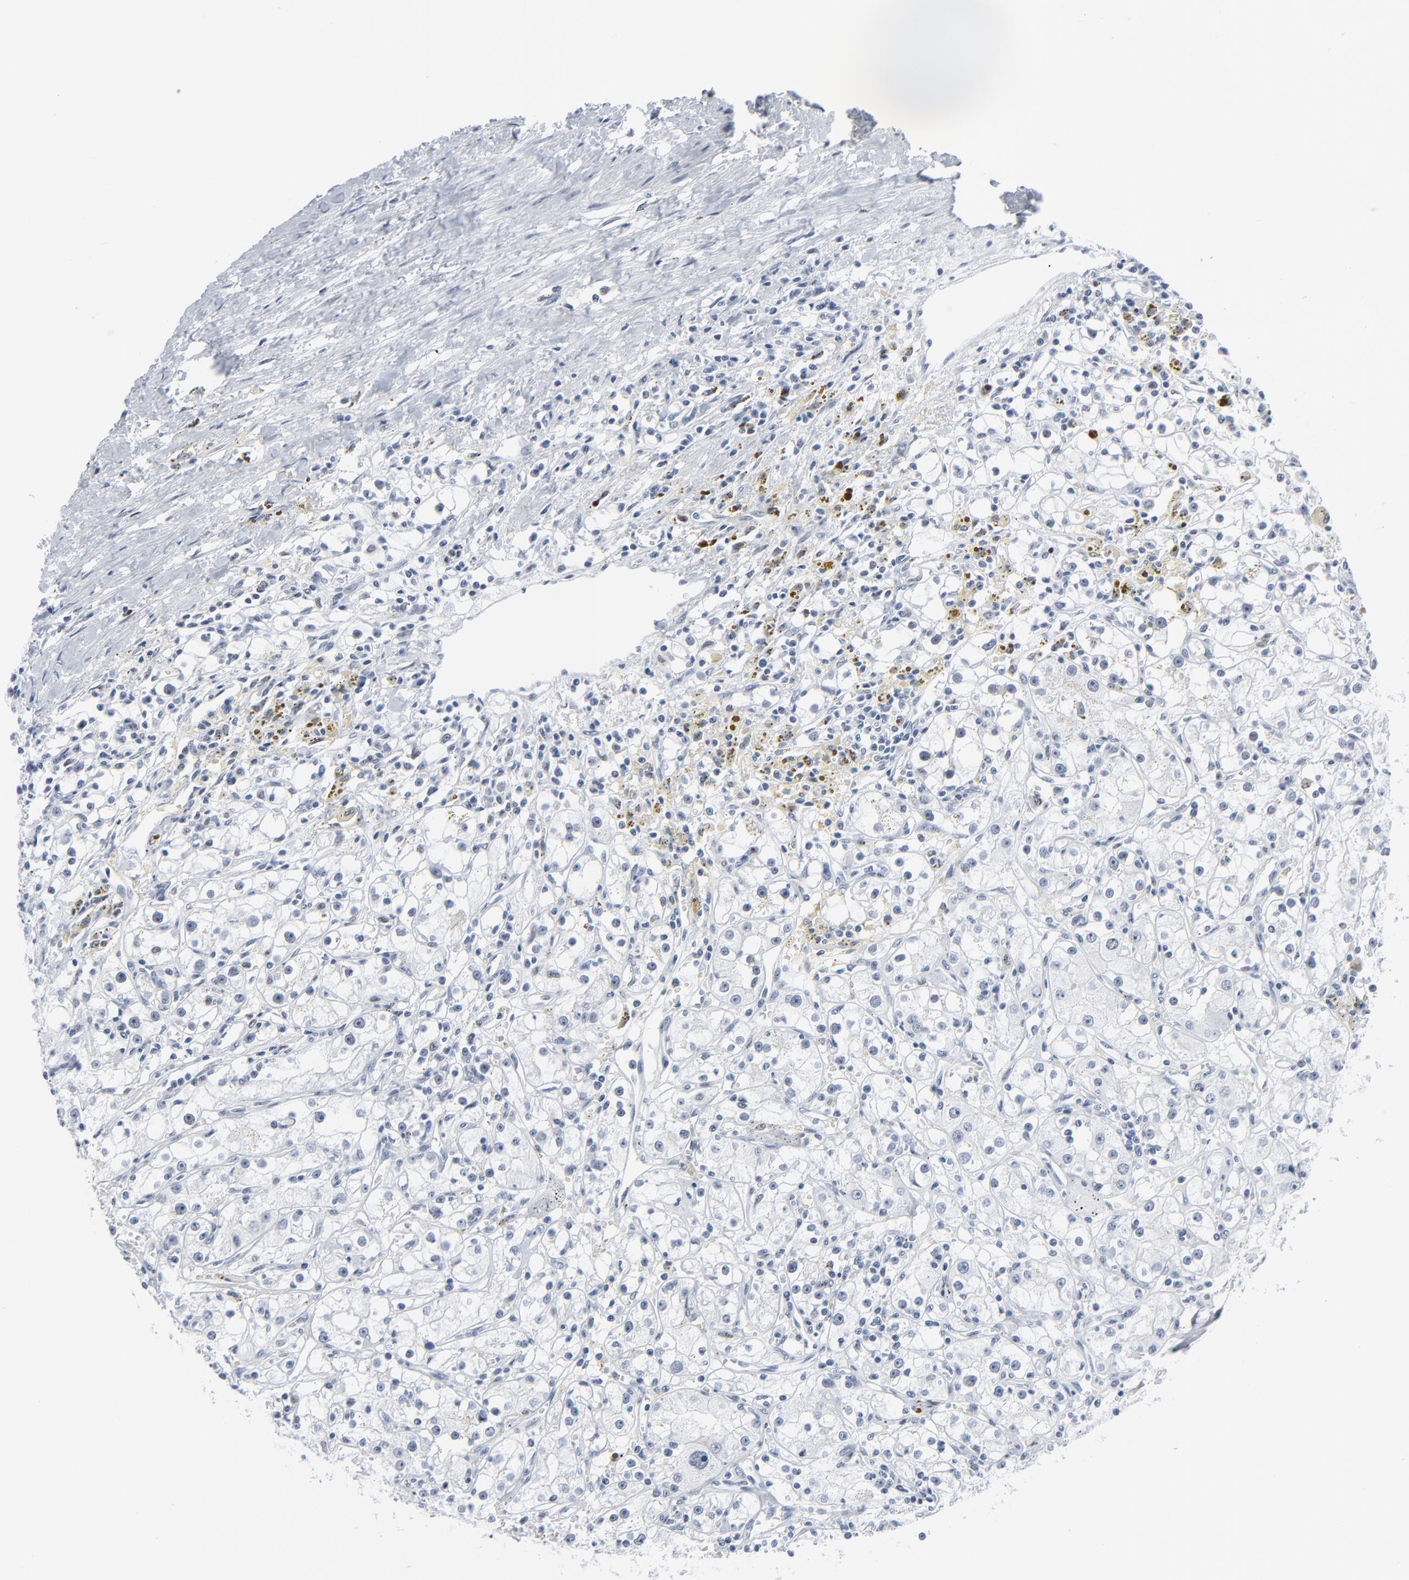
{"staining": {"intensity": "negative", "quantity": "none", "location": "none"}, "tissue": "renal cancer", "cell_type": "Tumor cells", "image_type": "cancer", "snomed": [{"axis": "morphology", "description": "Adenocarcinoma, NOS"}, {"axis": "topography", "description": "Kidney"}], "caption": "Immunohistochemistry (IHC) photomicrograph of renal cancer stained for a protein (brown), which exhibits no positivity in tumor cells. Brightfield microscopy of IHC stained with DAB (brown) and hematoxylin (blue), captured at high magnification.", "gene": "SIRT1", "patient": {"sex": "male", "age": 56}}